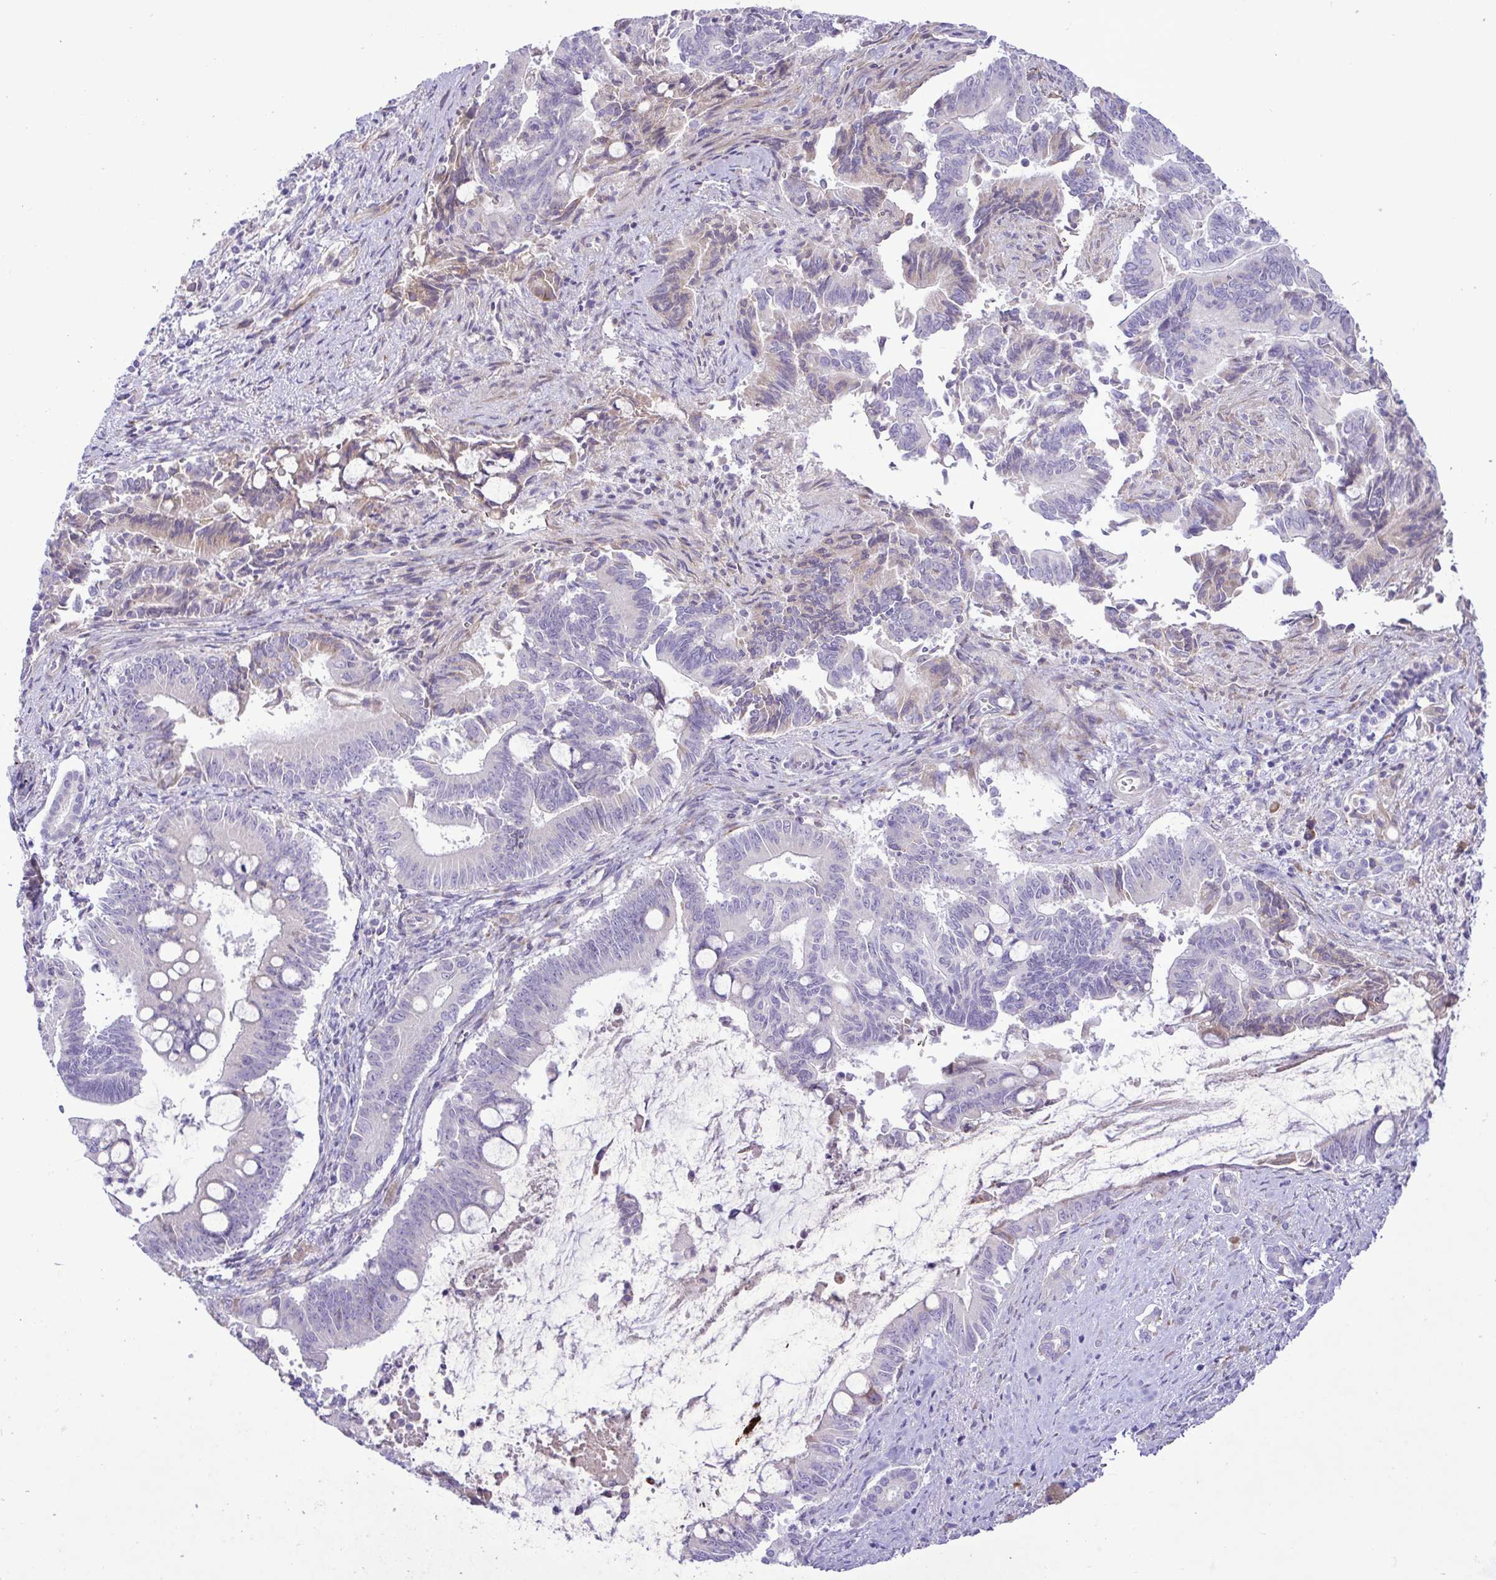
{"staining": {"intensity": "negative", "quantity": "none", "location": "none"}, "tissue": "pancreatic cancer", "cell_type": "Tumor cells", "image_type": "cancer", "snomed": [{"axis": "morphology", "description": "Adenocarcinoma, NOS"}, {"axis": "topography", "description": "Pancreas"}], "caption": "Image shows no protein expression in tumor cells of adenocarcinoma (pancreatic) tissue.", "gene": "FAM86B1", "patient": {"sex": "male", "age": 68}}